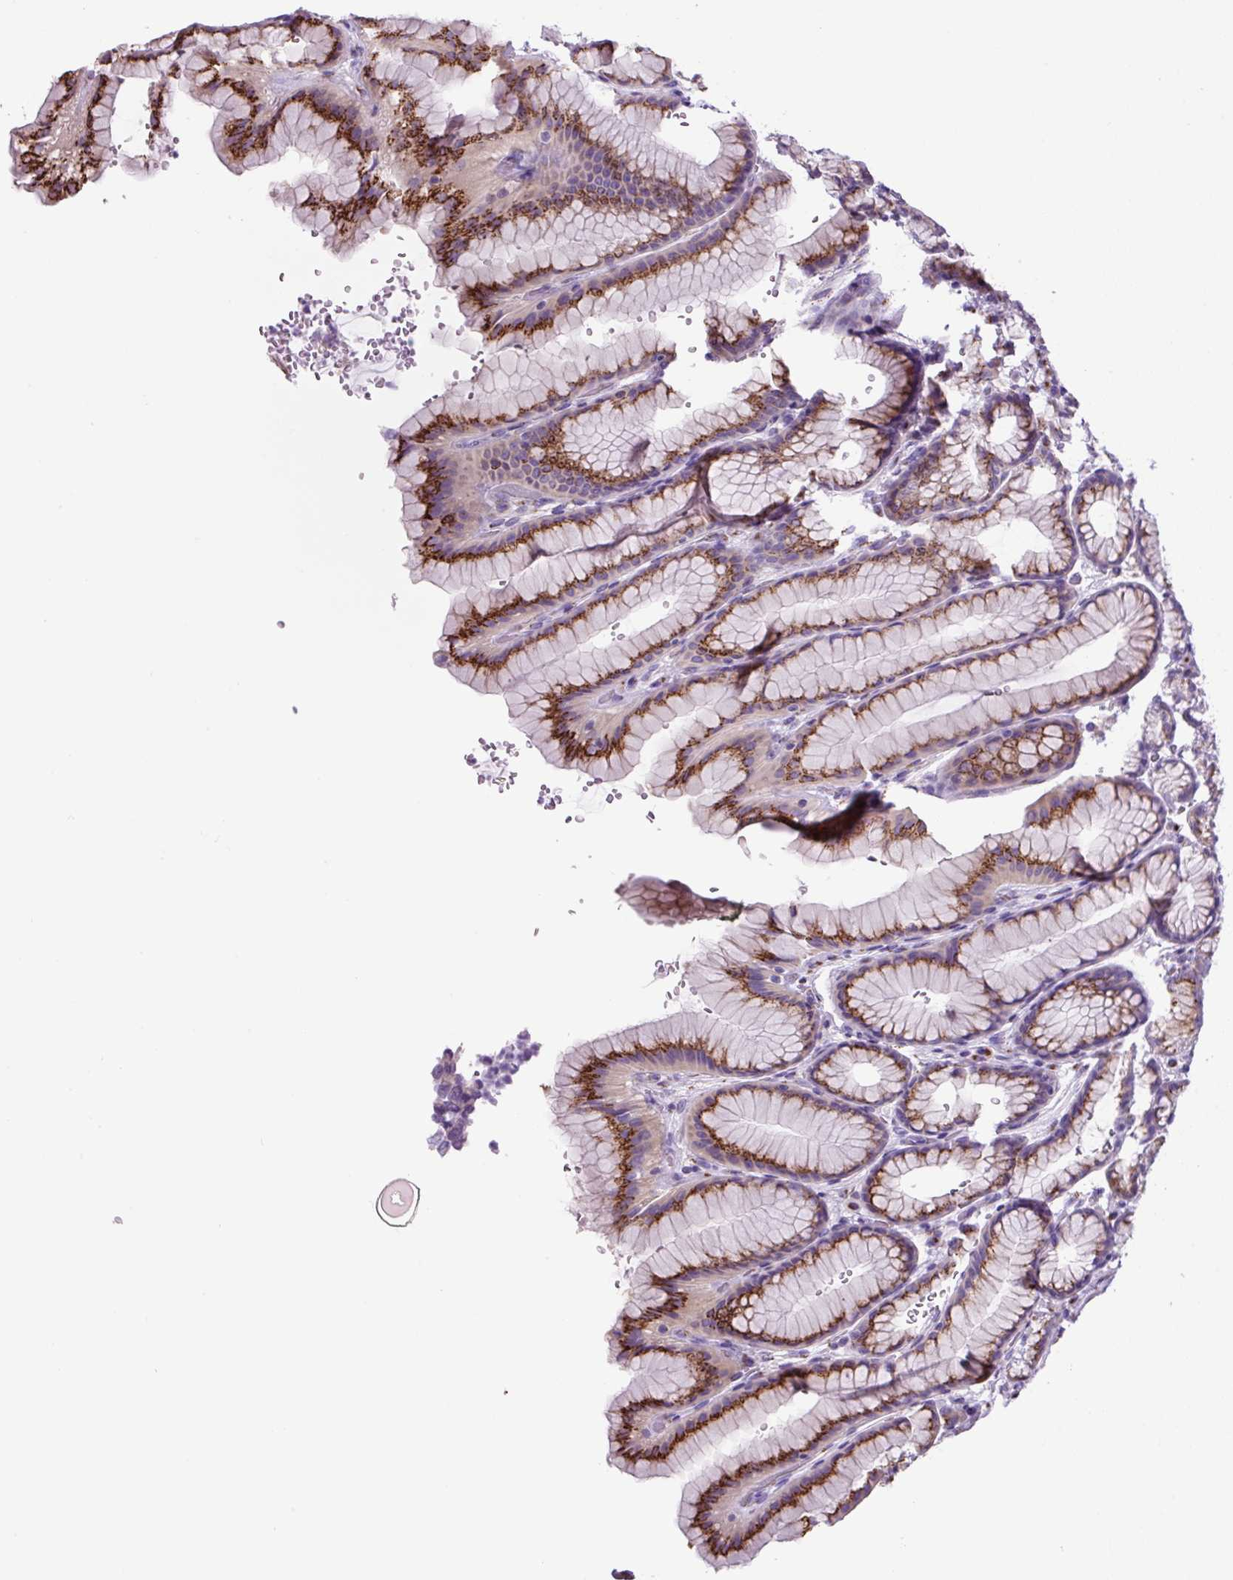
{"staining": {"intensity": "moderate", "quantity": "25%-75%", "location": "cytoplasmic/membranous"}, "tissue": "stomach", "cell_type": "Glandular cells", "image_type": "normal", "snomed": [{"axis": "morphology", "description": "Normal tissue, NOS"}, {"axis": "morphology", "description": "Adenocarcinoma, NOS"}, {"axis": "topography", "description": "Stomach"}], "caption": "DAB (3,3'-diaminobenzidine) immunohistochemical staining of unremarkable human stomach demonstrates moderate cytoplasmic/membranous protein expression in approximately 25%-75% of glandular cells.", "gene": "GORASP1", "patient": {"sex": "male", "age": 57}}